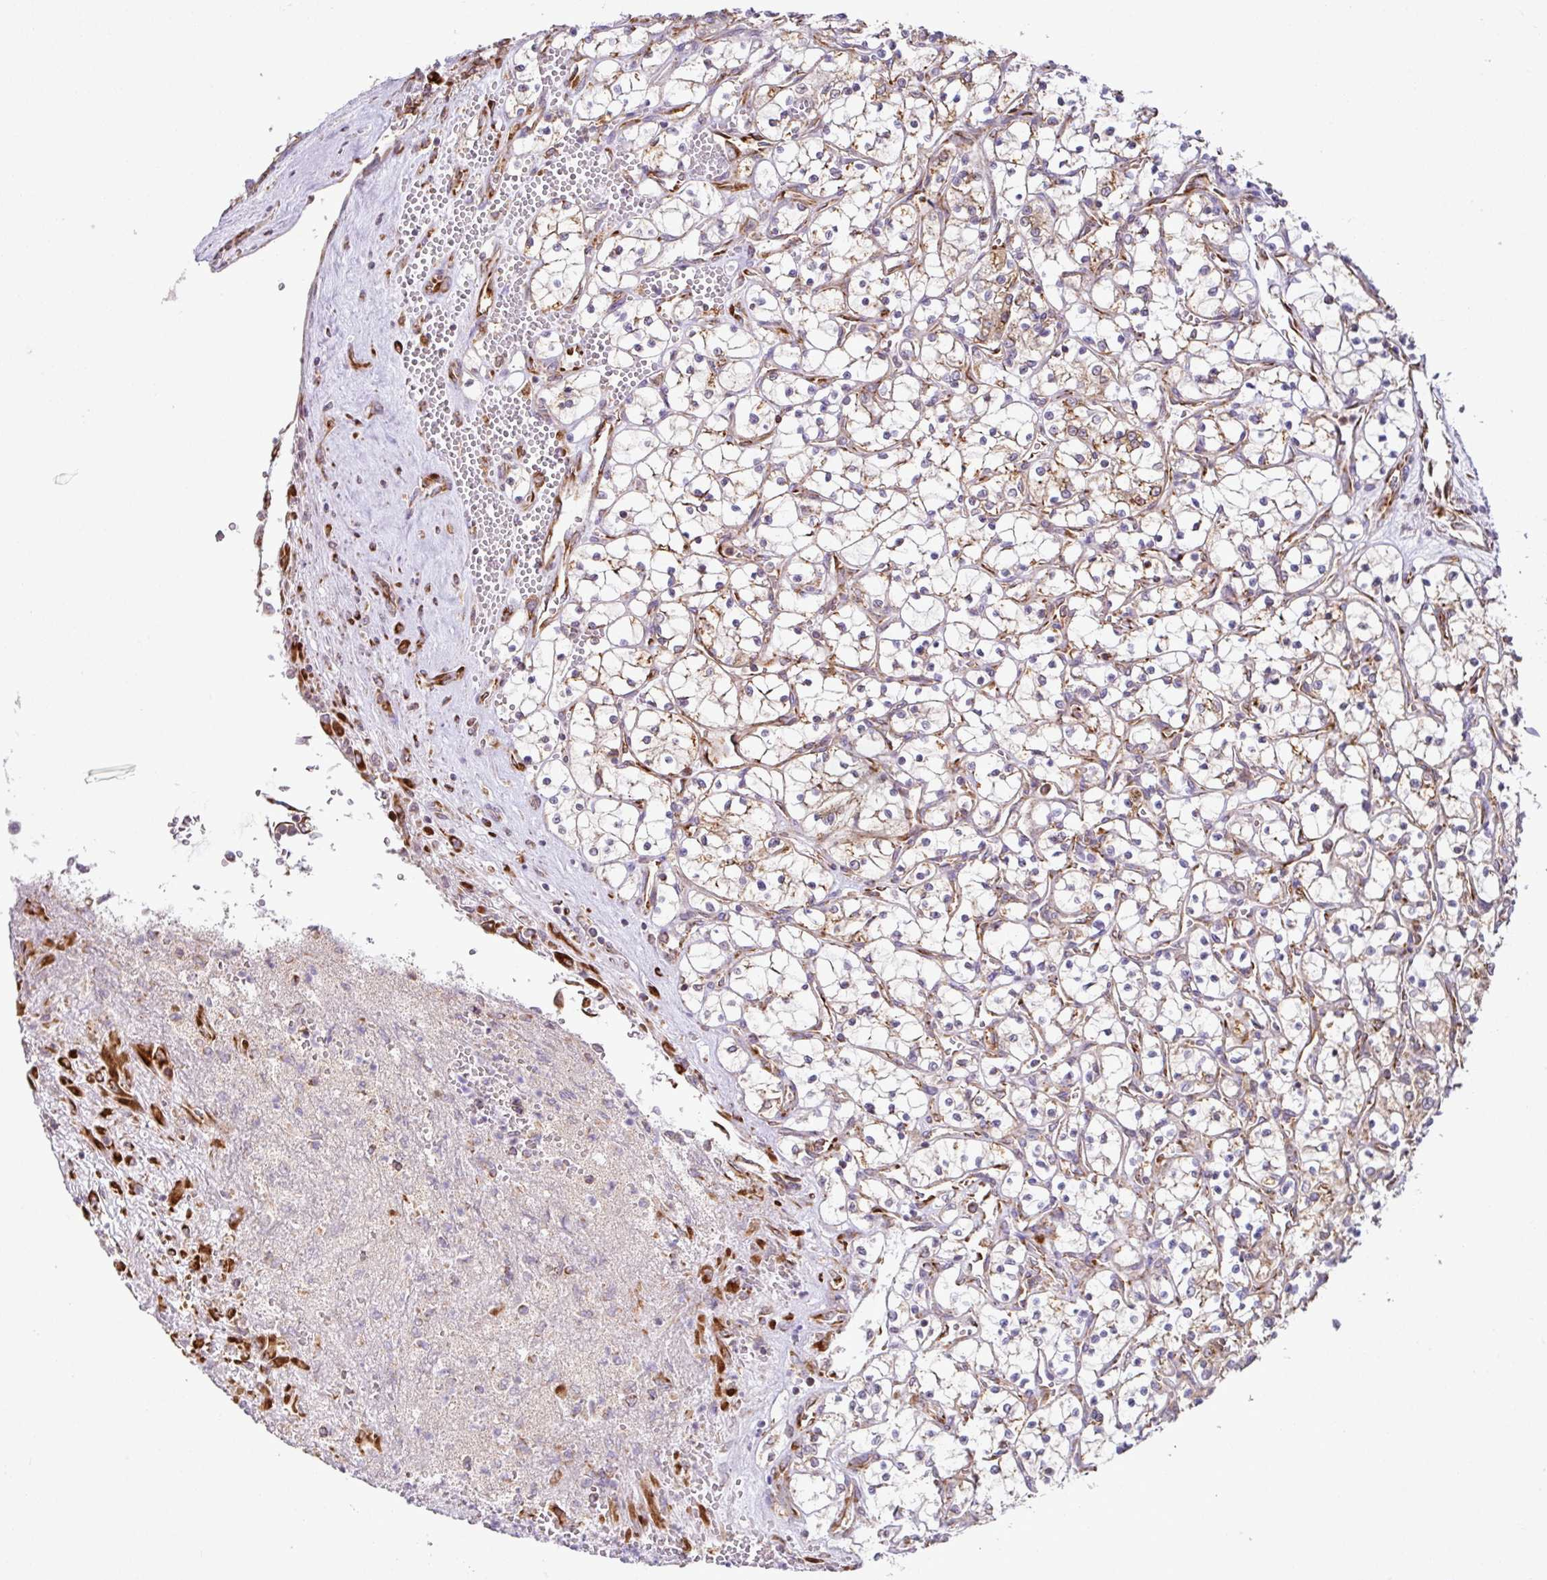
{"staining": {"intensity": "moderate", "quantity": ">75%", "location": "cytoplasmic/membranous"}, "tissue": "renal cancer", "cell_type": "Tumor cells", "image_type": "cancer", "snomed": [{"axis": "morphology", "description": "Adenocarcinoma, NOS"}, {"axis": "topography", "description": "Kidney"}], "caption": "There is medium levels of moderate cytoplasmic/membranous expression in tumor cells of renal cancer, as demonstrated by immunohistochemical staining (brown color).", "gene": "SLC39A7", "patient": {"sex": "female", "age": 69}}